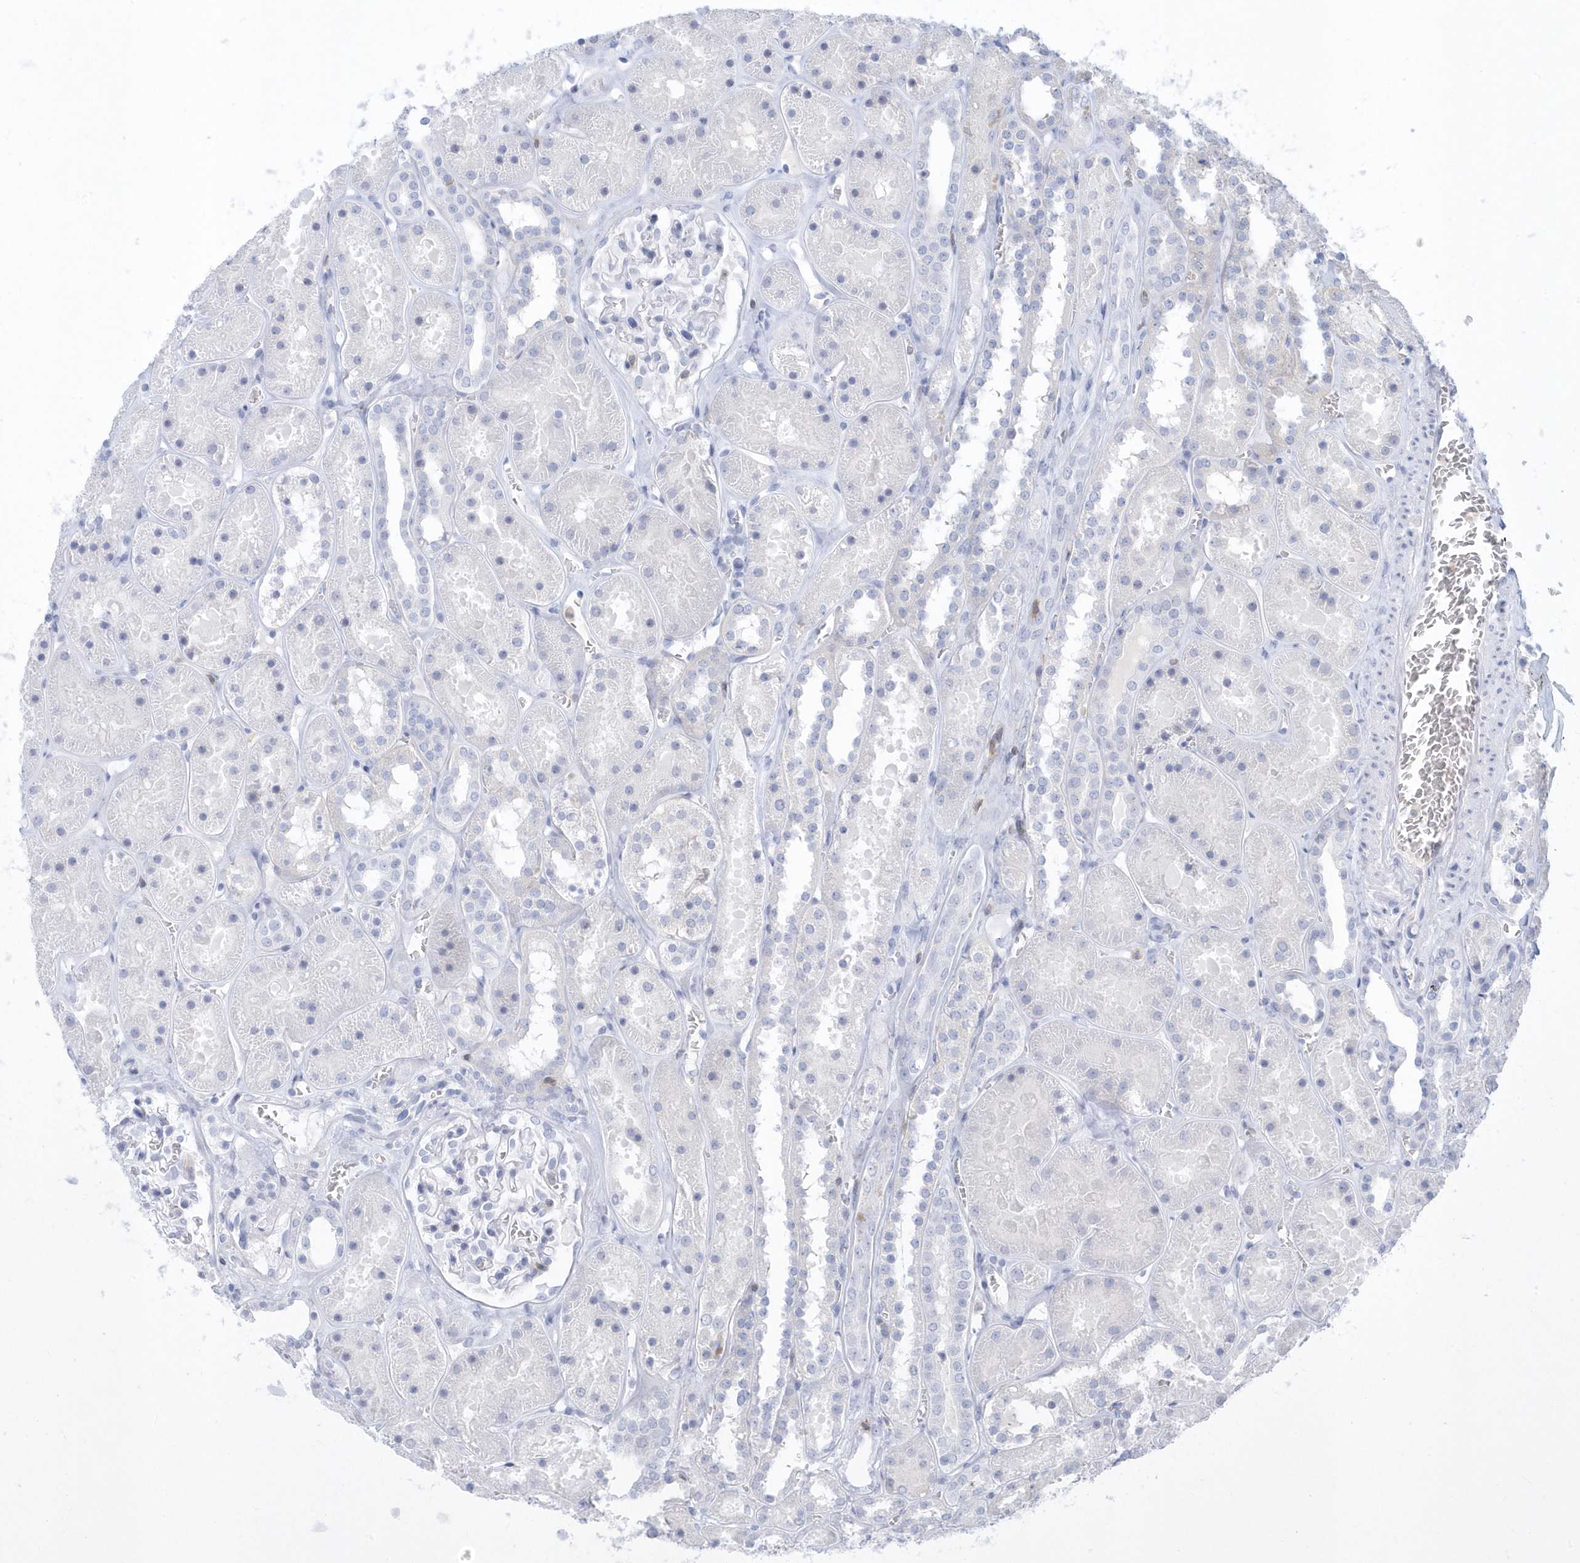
{"staining": {"intensity": "negative", "quantity": "none", "location": "none"}, "tissue": "kidney", "cell_type": "Cells in glomeruli", "image_type": "normal", "snomed": [{"axis": "morphology", "description": "Normal tissue, NOS"}, {"axis": "topography", "description": "Kidney"}], "caption": "High magnification brightfield microscopy of normal kidney stained with DAB (brown) and counterstained with hematoxylin (blue): cells in glomeruli show no significant staining. (DAB IHC with hematoxylin counter stain).", "gene": "PSD4", "patient": {"sex": "female", "age": 41}}